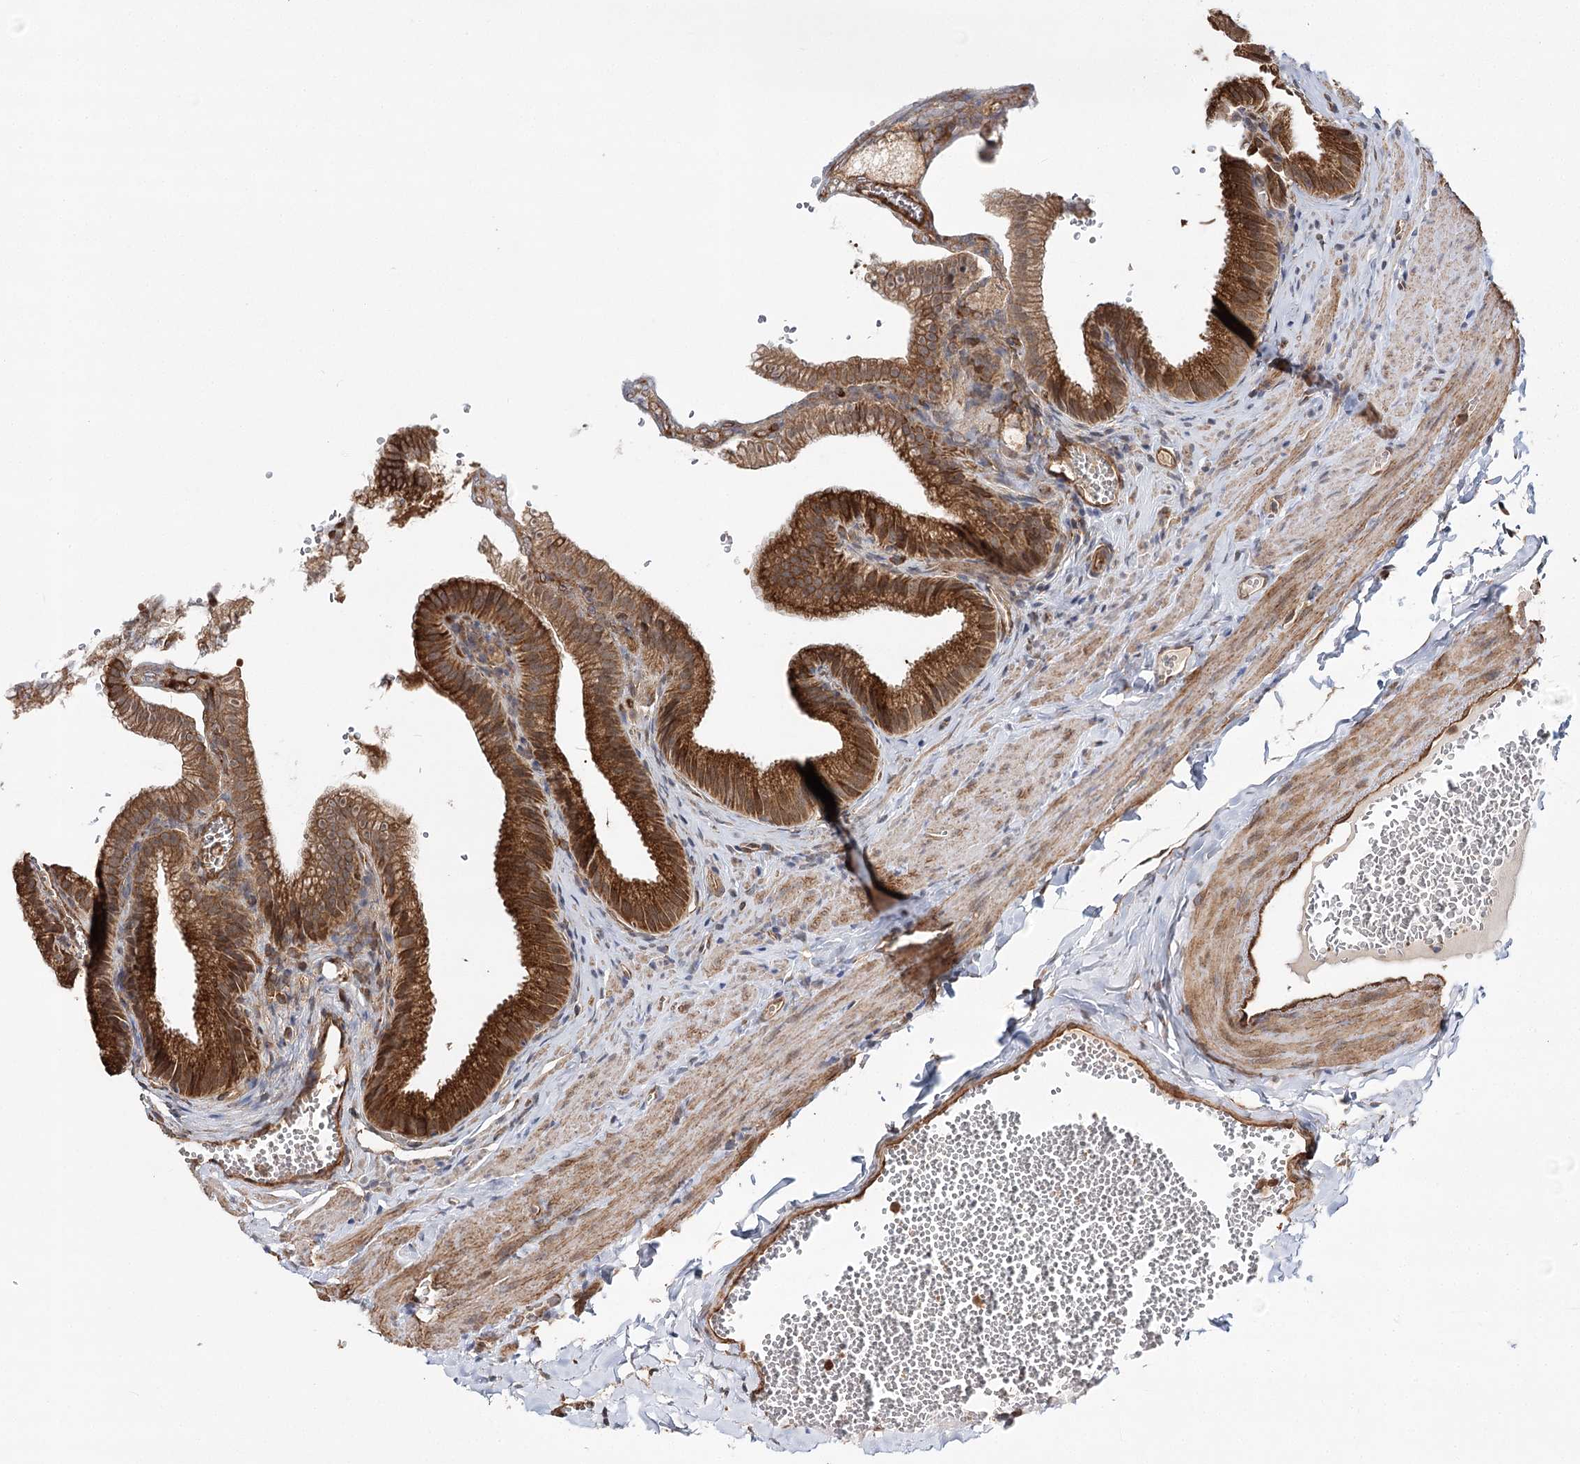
{"staining": {"intensity": "strong", "quantity": ">75%", "location": "cytoplasmic/membranous"}, "tissue": "gallbladder", "cell_type": "Glandular cells", "image_type": "normal", "snomed": [{"axis": "morphology", "description": "Normal tissue, NOS"}, {"axis": "topography", "description": "Gallbladder"}], "caption": "Gallbladder stained with immunohistochemistry shows strong cytoplasmic/membranous positivity in about >75% of glandular cells. The protein of interest is shown in brown color, while the nuclei are stained blue.", "gene": "DNAJB14", "patient": {"sex": "male", "age": 38}}